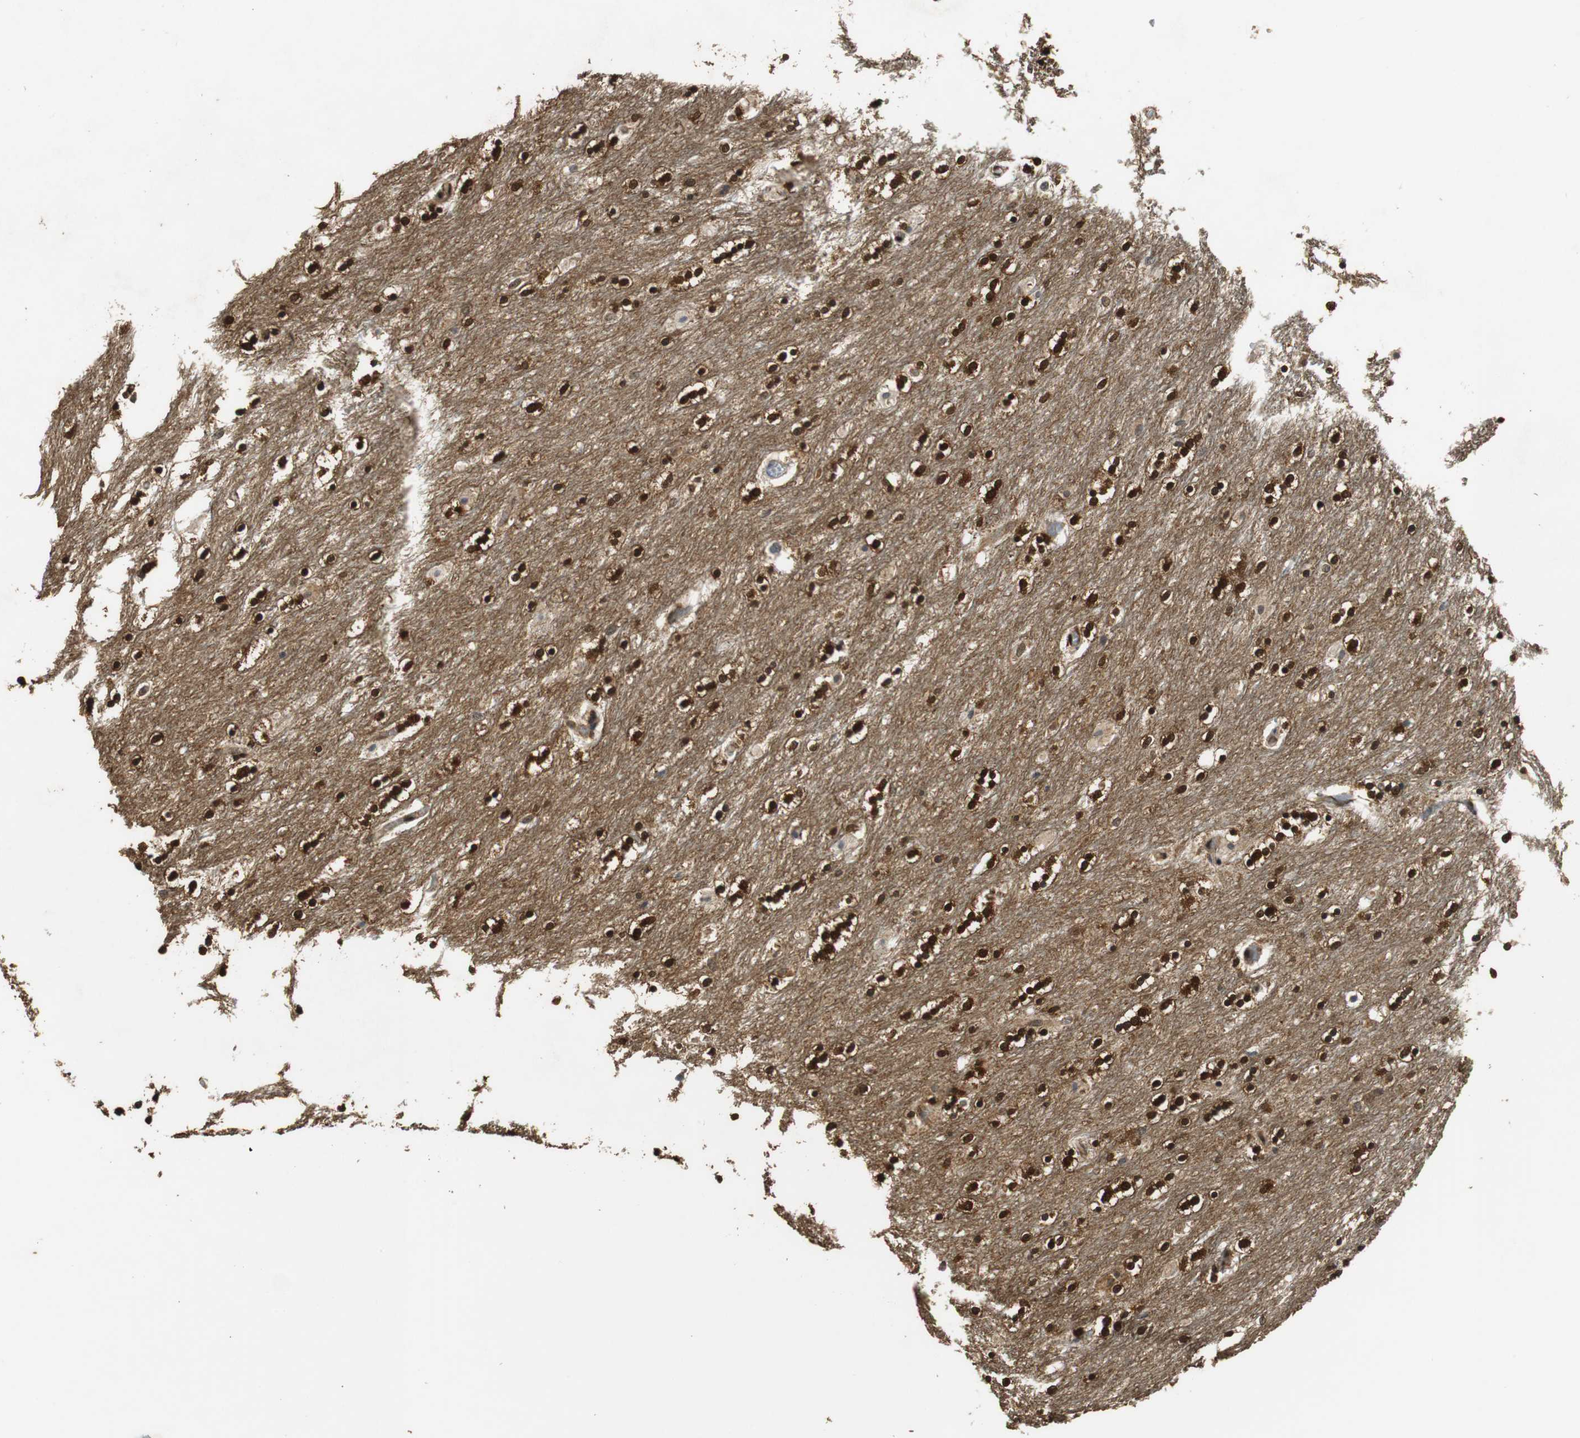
{"staining": {"intensity": "strong", "quantity": ">75%", "location": "cytoplasmic/membranous,nuclear"}, "tissue": "caudate", "cell_type": "Glial cells", "image_type": "normal", "snomed": [{"axis": "morphology", "description": "Normal tissue, NOS"}, {"axis": "topography", "description": "Lateral ventricle wall"}], "caption": "Immunohistochemistry histopathology image of unremarkable caudate stained for a protein (brown), which exhibits high levels of strong cytoplasmic/membranous,nuclear staining in approximately >75% of glial cells.", "gene": "UBQLN2", "patient": {"sex": "female", "age": 54}}